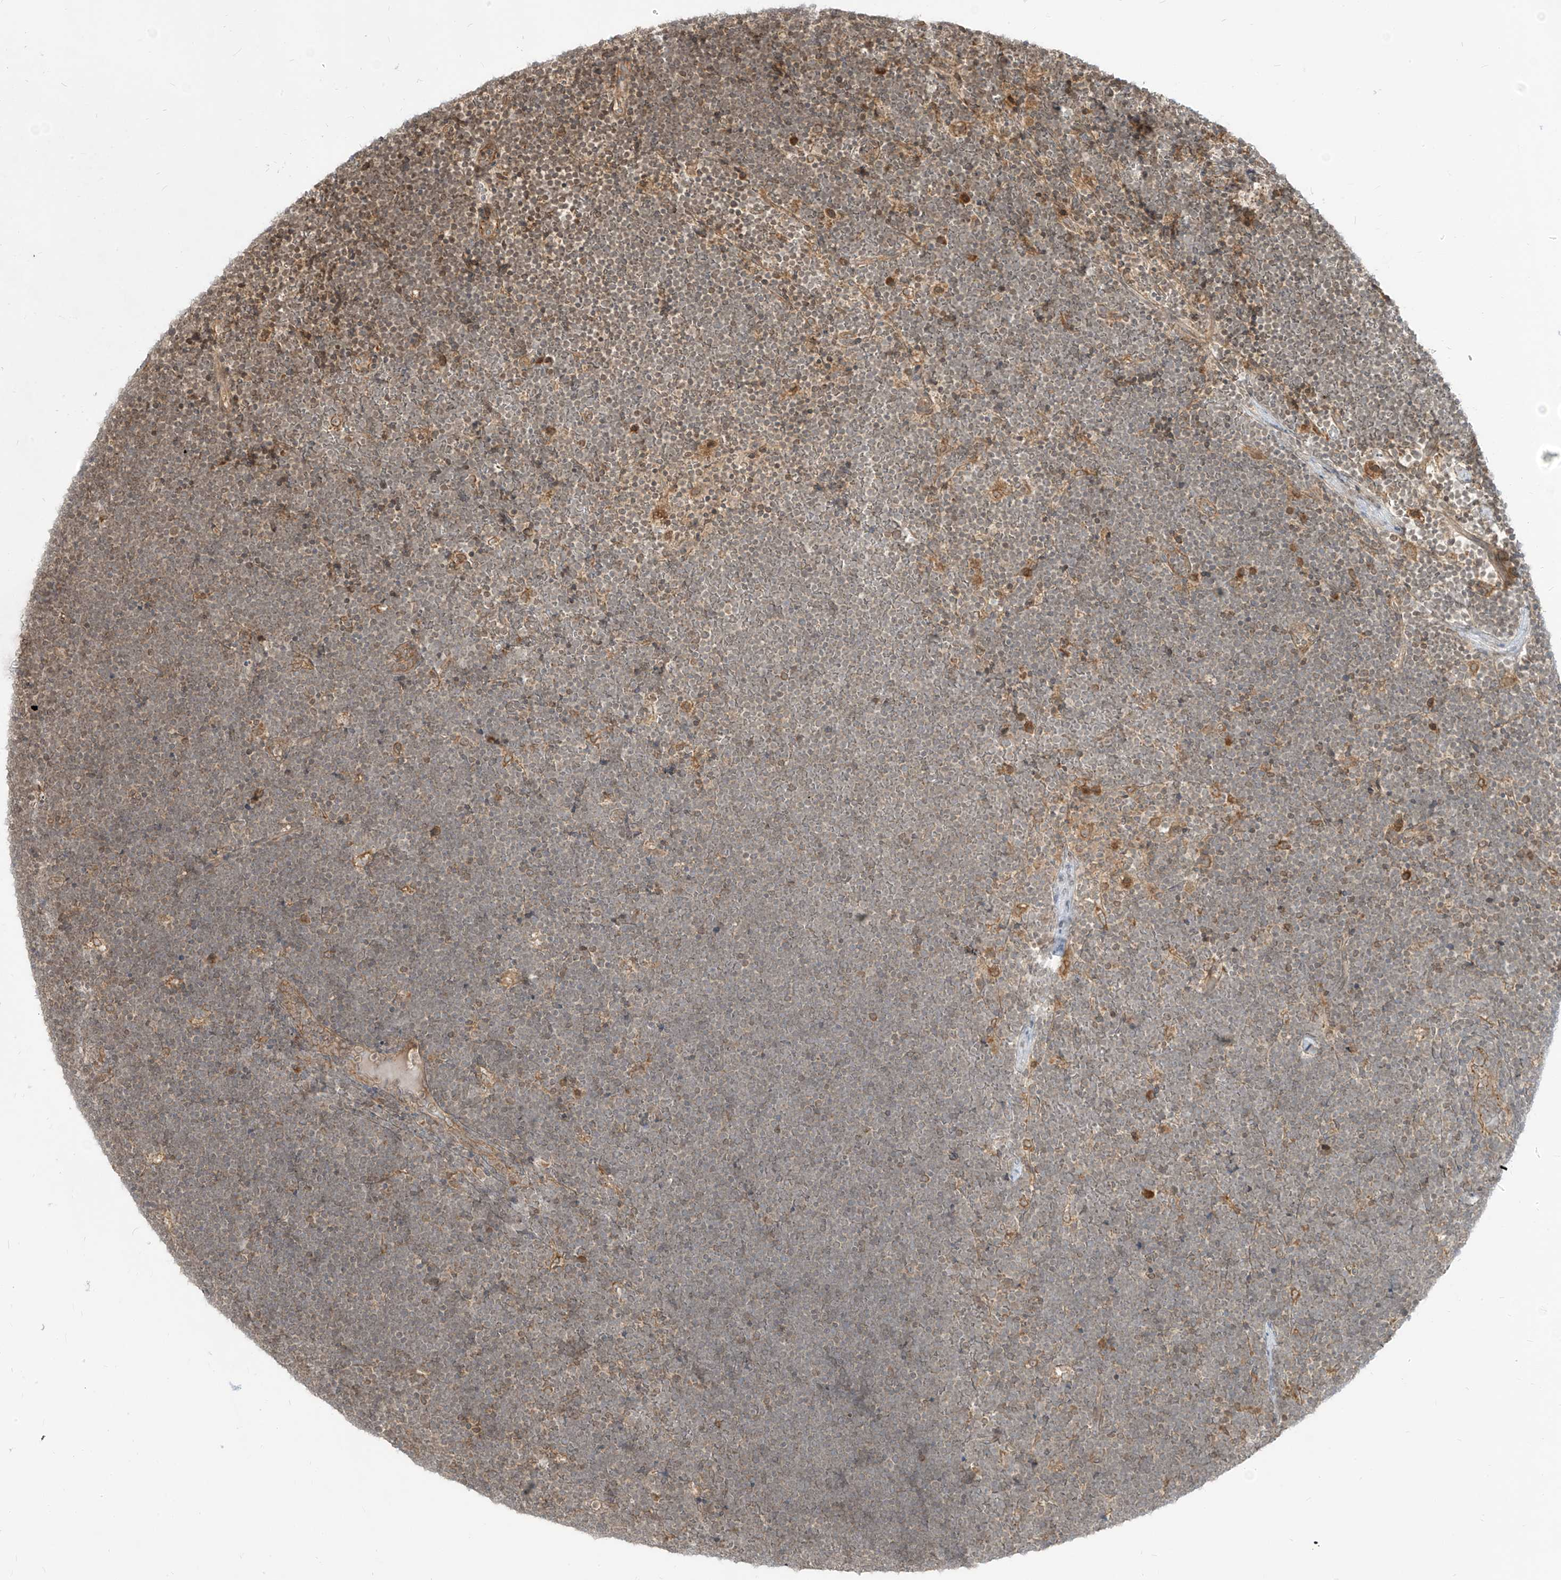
{"staining": {"intensity": "weak", "quantity": "25%-75%", "location": "cytoplasmic/membranous"}, "tissue": "lymphoma", "cell_type": "Tumor cells", "image_type": "cancer", "snomed": [{"axis": "morphology", "description": "Malignant lymphoma, non-Hodgkin's type, High grade"}, {"axis": "topography", "description": "Lymph node"}], "caption": "Immunohistochemical staining of high-grade malignant lymphoma, non-Hodgkin's type shows weak cytoplasmic/membranous protein staining in about 25%-75% of tumor cells.", "gene": "LCOR", "patient": {"sex": "male", "age": 13}}